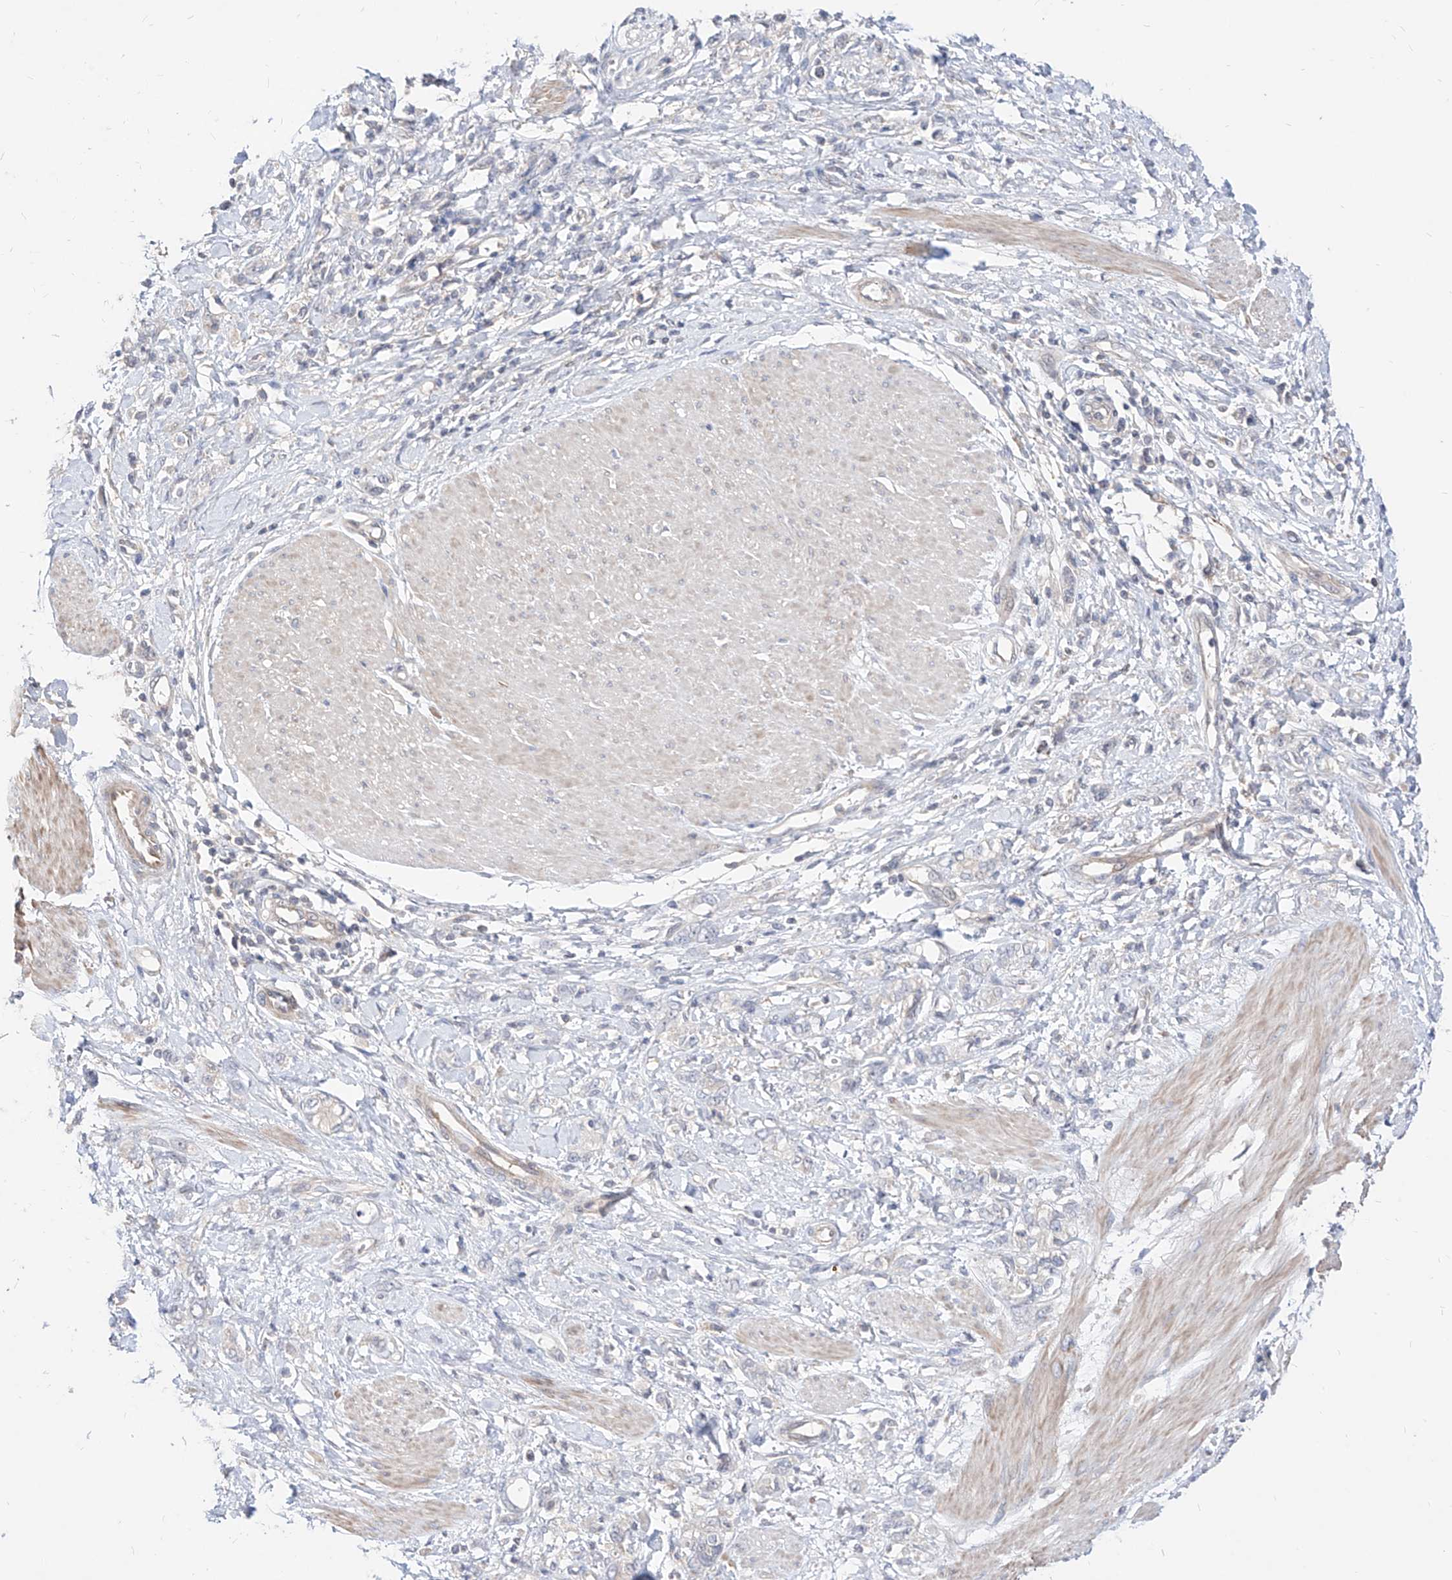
{"staining": {"intensity": "negative", "quantity": "none", "location": "none"}, "tissue": "stomach cancer", "cell_type": "Tumor cells", "image_type": "cancer", "snomed": [{"axis": "morphology", "description": "Adenocarcinoma, NOS"}, {"axis": "topography", "description": "Stomach"}], "caption": "Tumor cells are negative for protein expression in human stomach cancer (adenocarcinoma).", "gene": "TSNAX", "patient": {"sex": "female", "age": 76}}